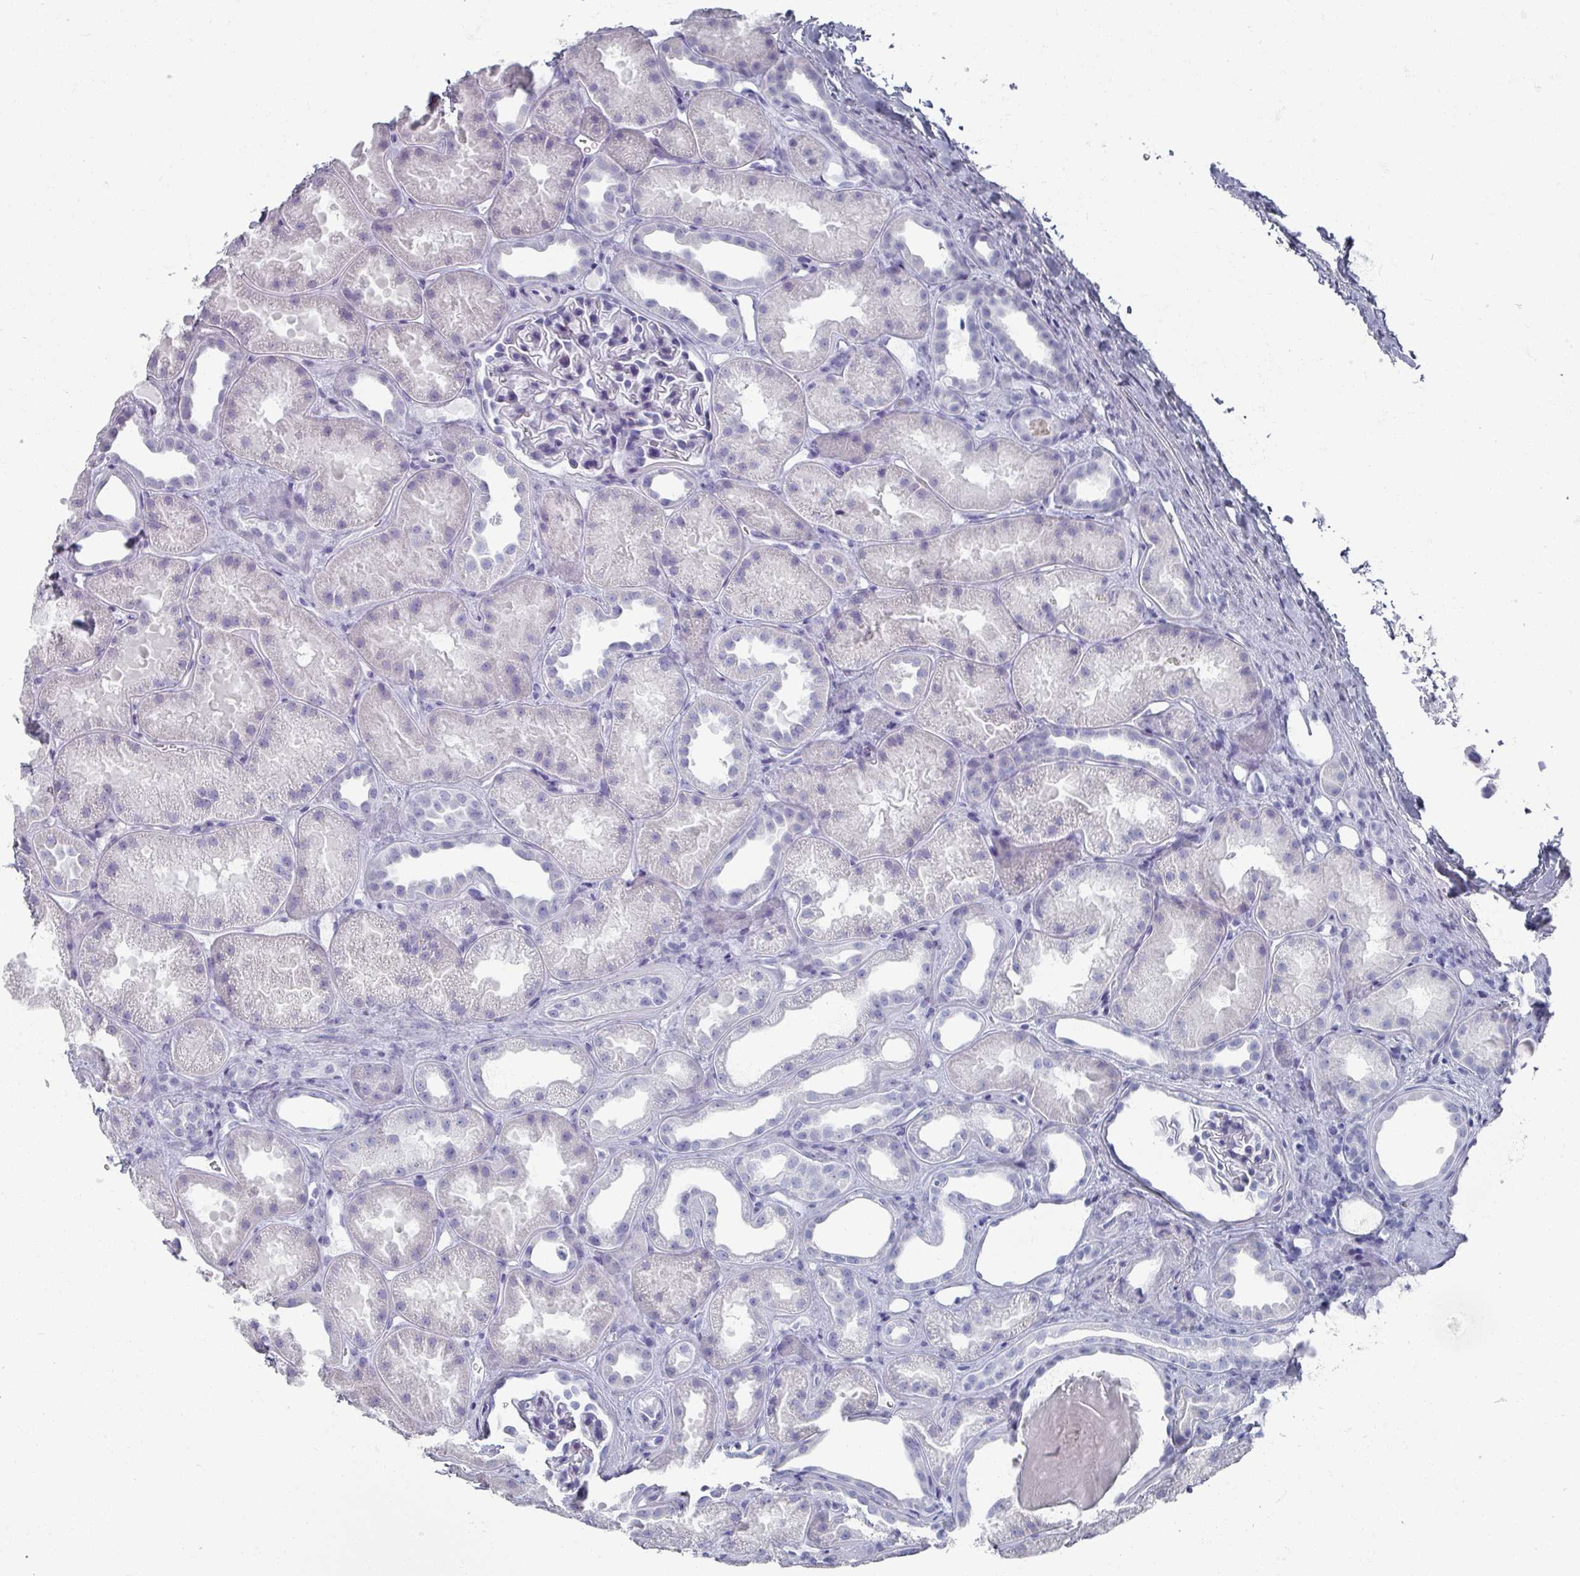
{"staining": {"intensity": "negative", "quantity": "none", "location": "none"}, "tissue": "kidney", "cell_type": "Cells in glomeruli", "image_type": "normal", "snomed": [{"axis": "morphology", "description": "Normal tissue, NOS"}, {"axis": "topography", "description": "Kidney"}], "caption": "Protein analysis of unremarkable kidney exhibits no significant positivity in cells in glomeruli. (Immunohistochemistry (ihc), brightfield microscopy, high magnification).", "gene": "OMG", "patient": {"sex": "male", "age": 61}}